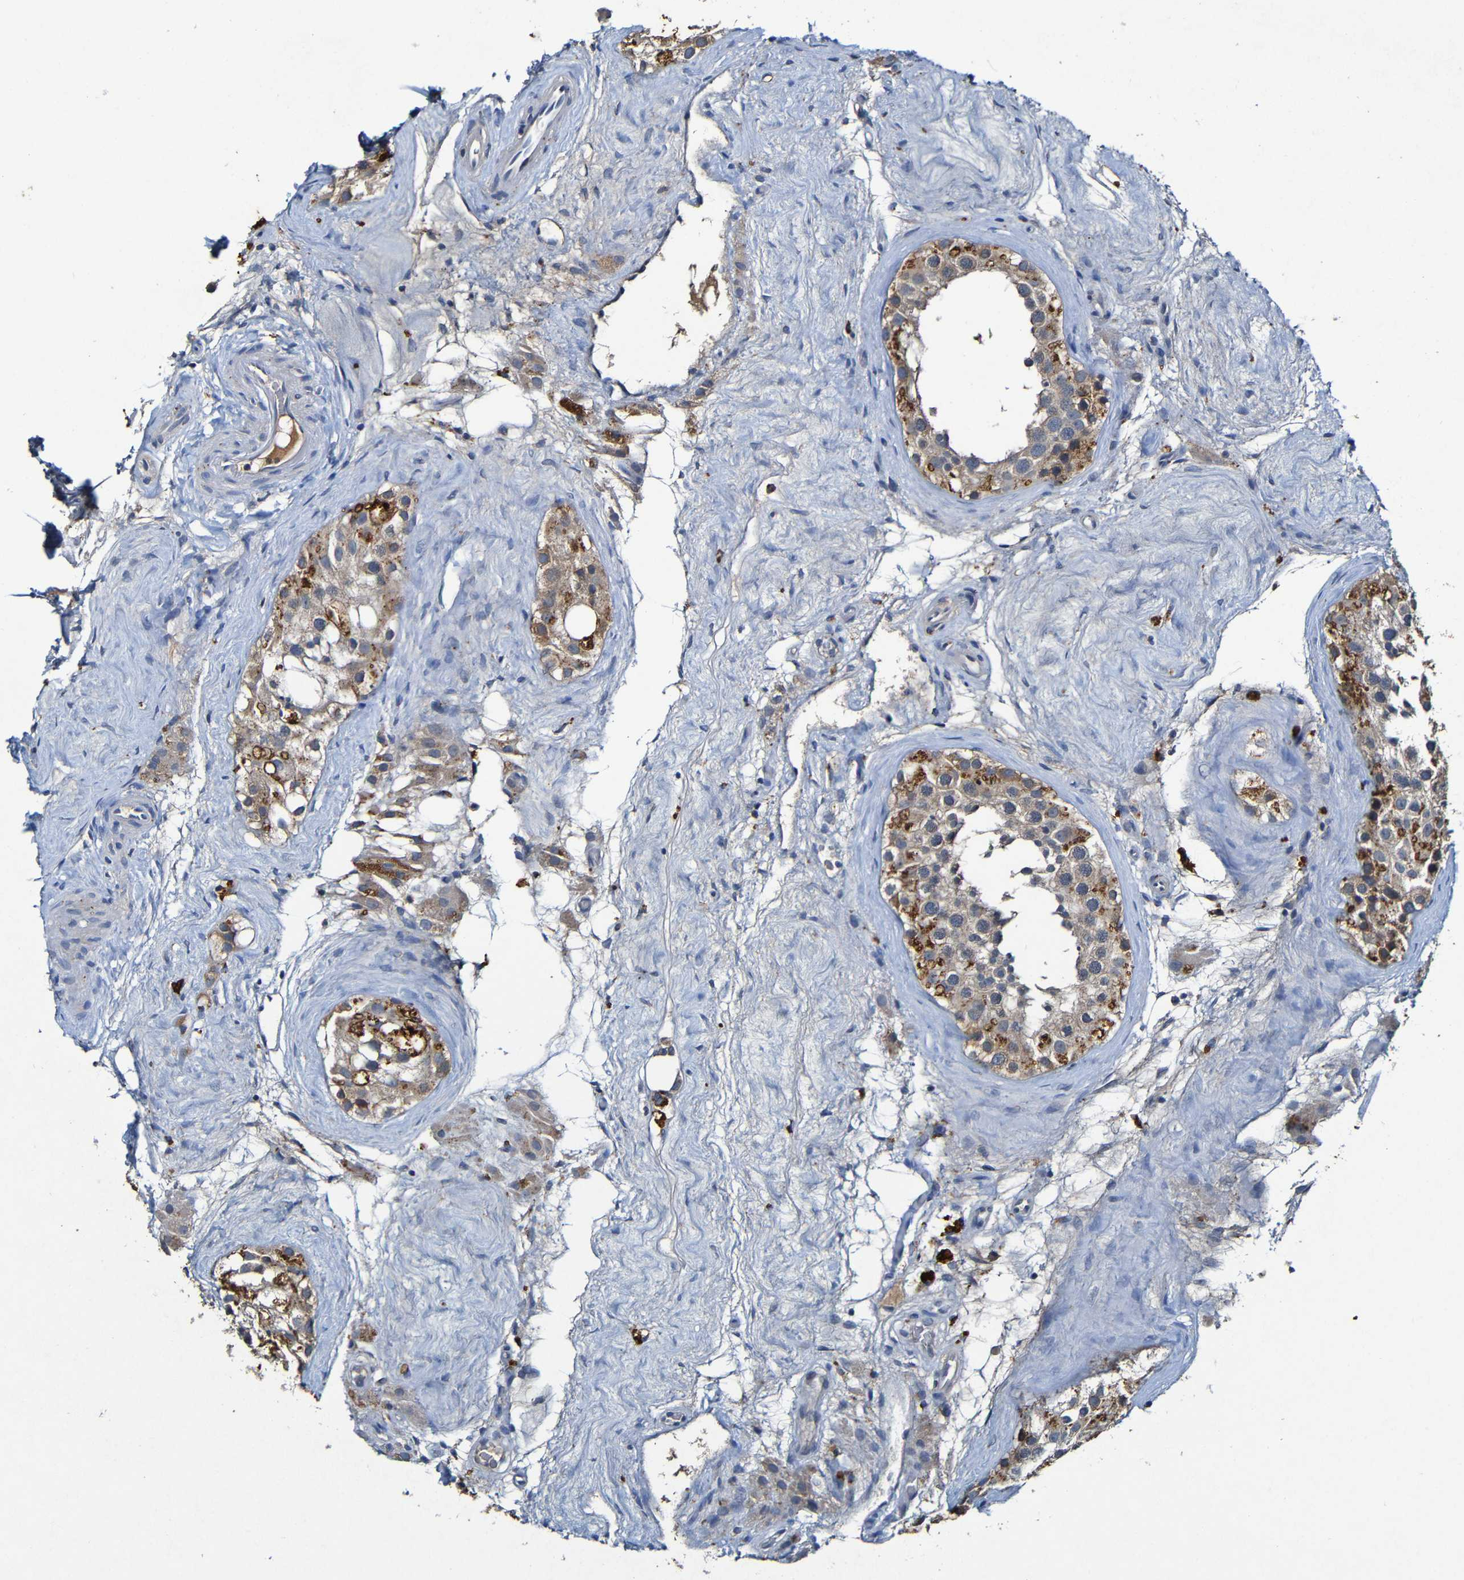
{"staining": {"intensity": "moderate", "quantity": "25%-75%", "location": "cytoplasmic/membranous"}, "tissue": "testis", "cell_type": "Cells in seminiferous ducts", "image_type": "normal", "snomed": [{"axis": "morphology", "description": "Normal tissue, NOS"}, {"axis": "morphology", "description": "Seminoma, NOS"}, {"axis": "topography", "description": "Testis"}], "caption": "About 25%-75% of cells in seminiferous ducts in unremarkable testis show moderate cytoplasmic/membranous protein staining as visualized by brown immunohistochemical staining.", "gene": "LRRC70", "patient": {"sex": "male", "age": 71}}